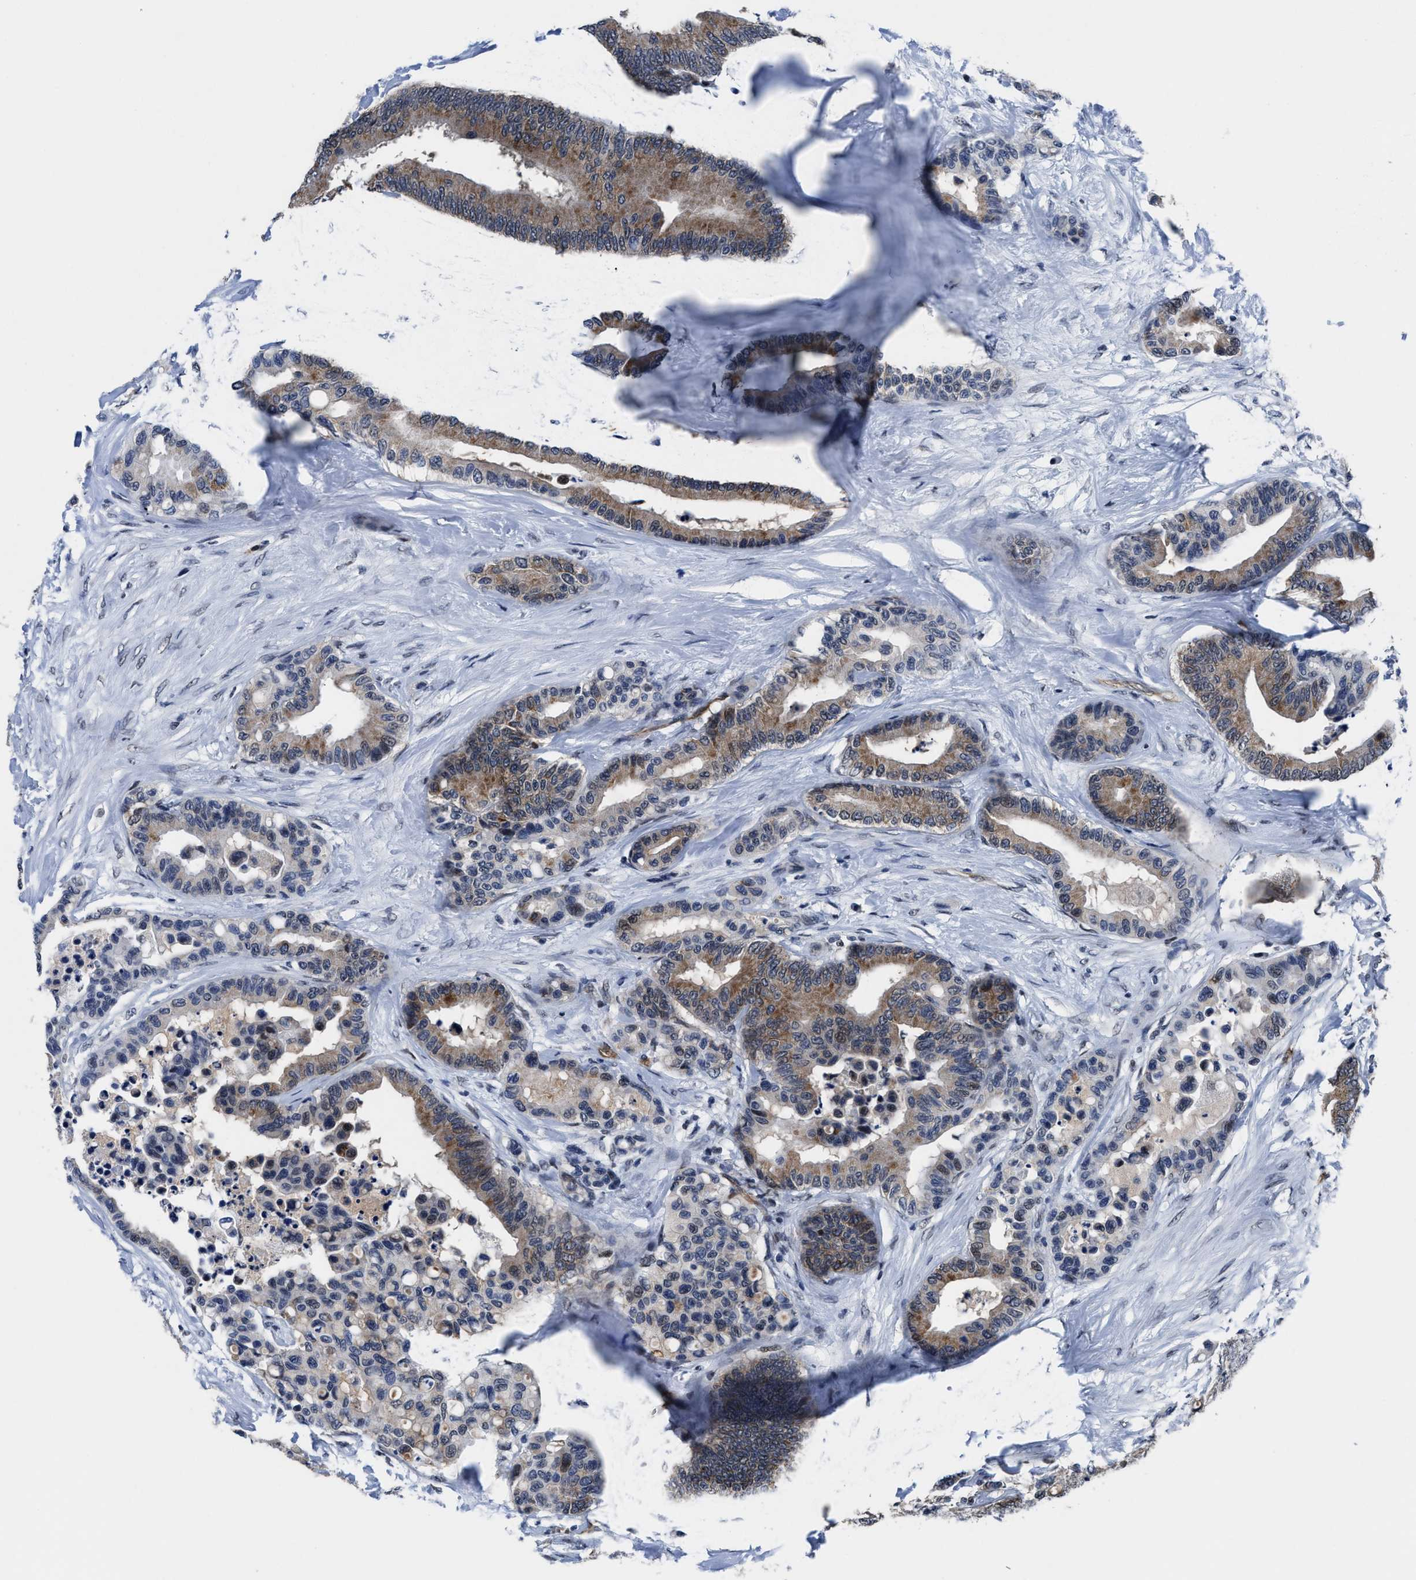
{"staining": {"intensity": "moderate", "quantity": "25%-75%", "location": "cytoplasmic/membranous"}, "tissue": "colorectal cancer", "cell_type": "Tumor cells", "image_type": "cancer", "snomed": [{"axis": "morphology", "description": "Adenocarcinoma, NOS"}, {"axis": "topography", "description": "Colon"}], "caption": "Colorectal adenocarcinoma stained with a protein marker displays moderate staining in tumor cells.", "gene": "MARCKSL1", "patient": {"sex": "male", "age": 82}}